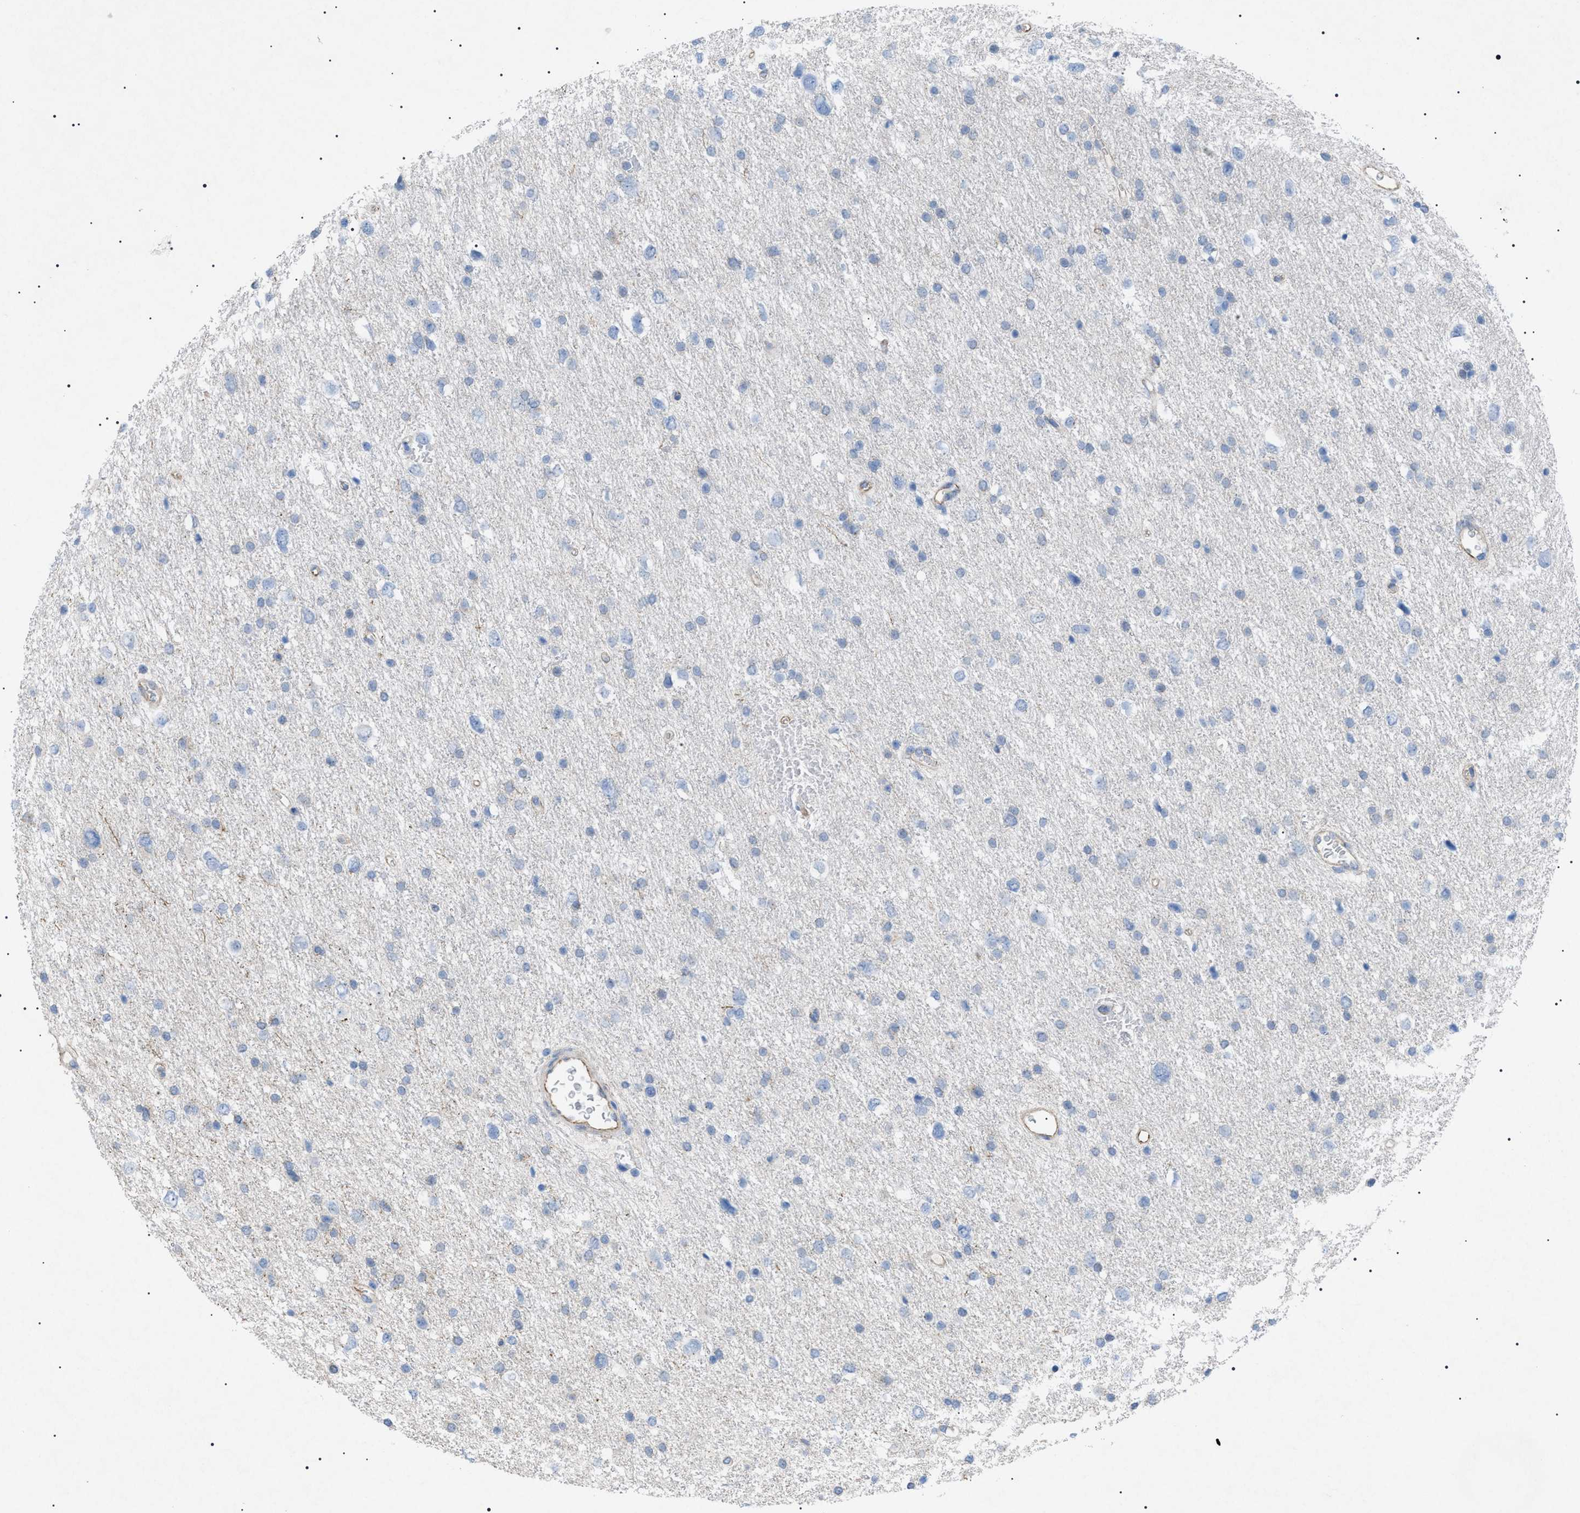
{"staining": {"intensity": "negative", "quantity": "none", "location": "none"}, "tissue": "glioma", "cell_type": "Tumor cells", "image_type": "cancer", "snomed": [{"axis": "morphology", "description": "Glioma, malignant, Low grade"}, {"axis": "topography", "description": "Brain"}], "caption": "Malignant glioma (low-grade) stained for a protein using immunohistochemistry (IHC) demonstrates no expression tumor cells.", "gene": "ADAMTS1", "patient": {"sex": "female", "age": 37}}